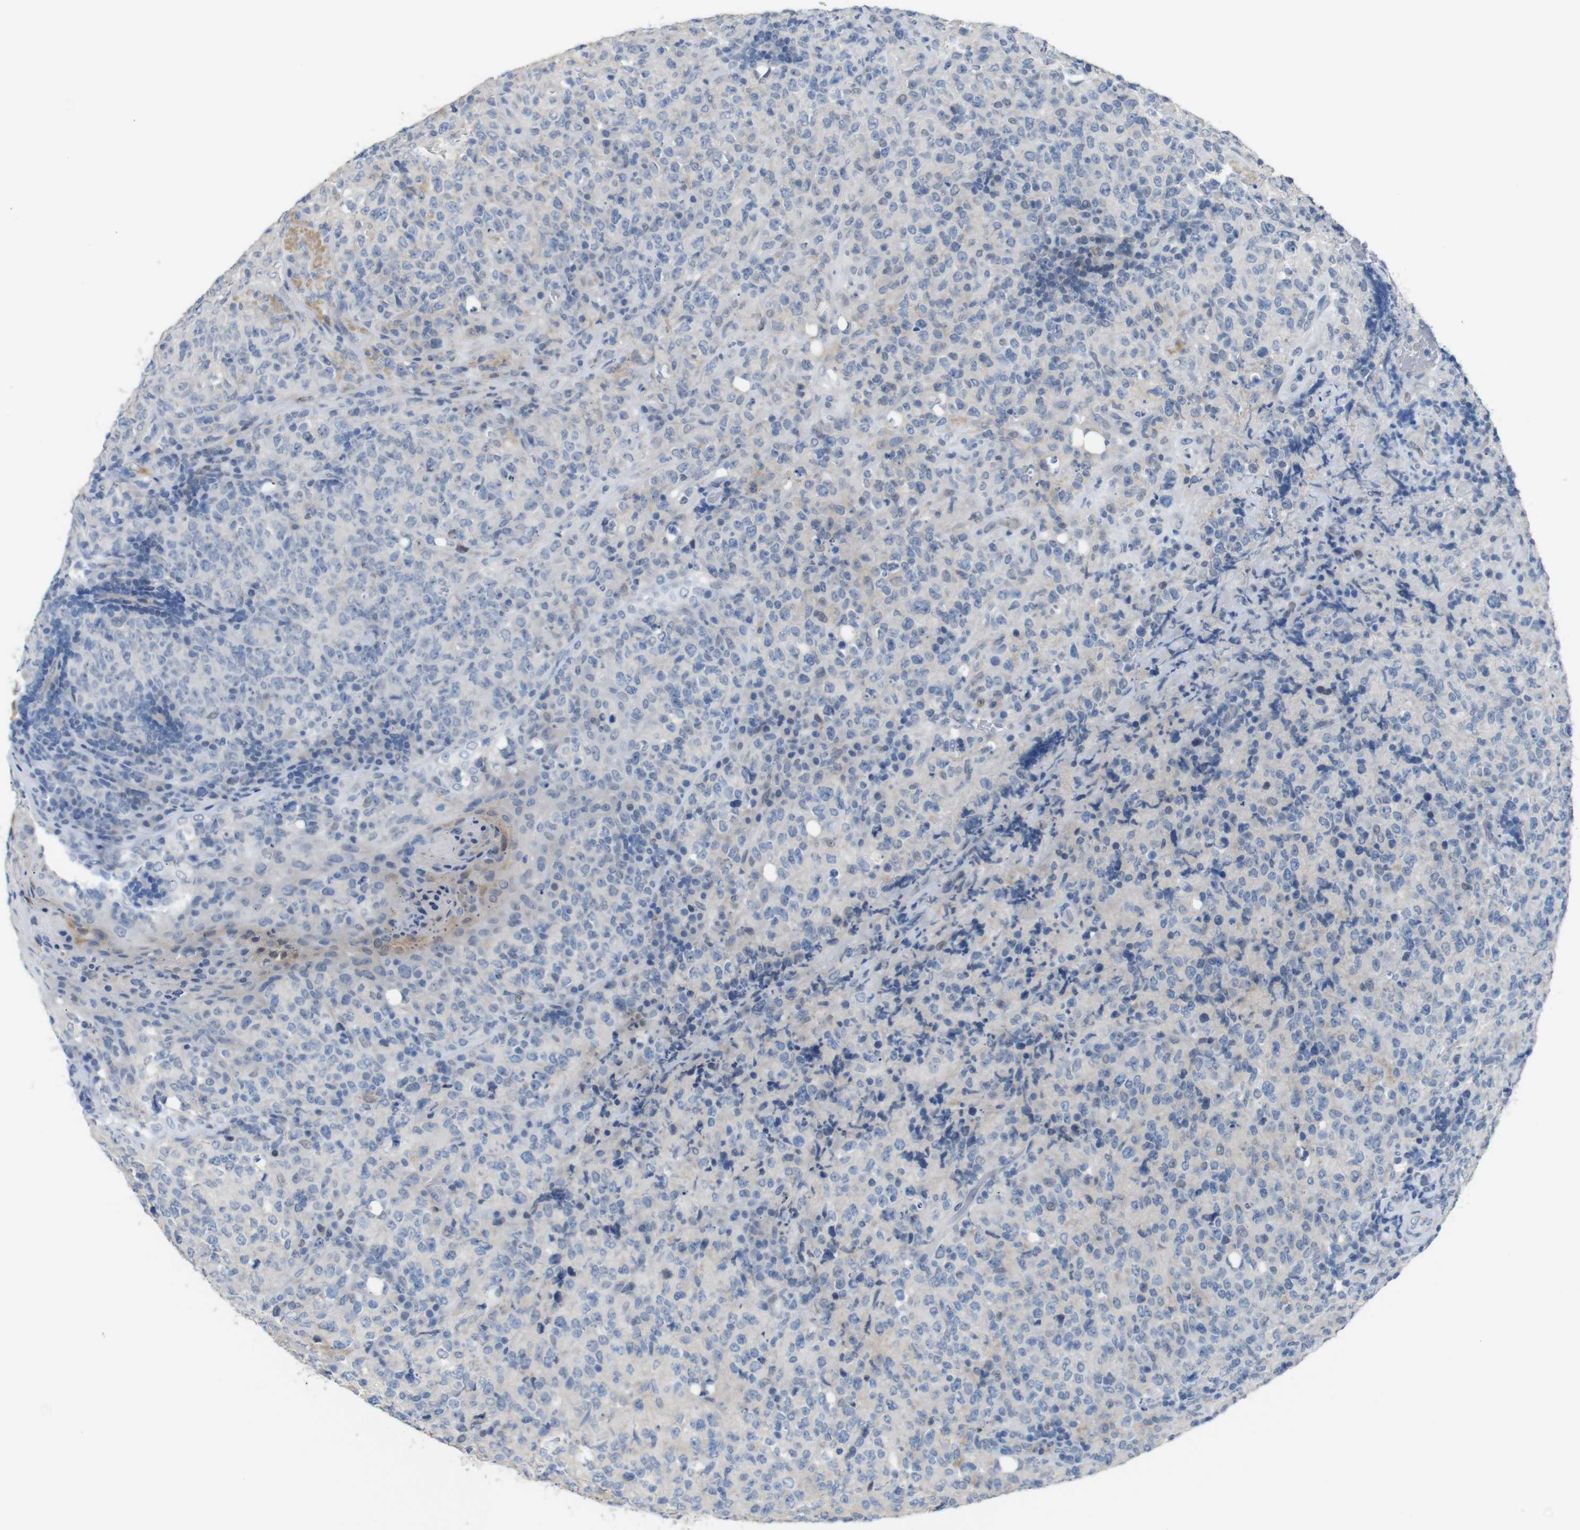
{"staining": {"intensity": "negative", "quantity": "none", "location": "none"}, "tissue": "lymphoma", "cell_type": "Tumor cells", "image_type": "cancer", "snomed": [{"axis": "morphology", "description": "Malignant lymphoma, non-Hodgkin's type, High grade"}, {"axis": "topography", "description": "Tonsil"}], "caption": "Immunohistochemistry (IHC) image of neoplastic tissue: human high-grade malignant lymphoma, non-Hodgkin's type stained with DAB (3,3'-diaminobenzidine) displays no significant protein positivity in tumor cells.", "gene": "CHRM5", "patient": {"sex": "female", "age": 36}}